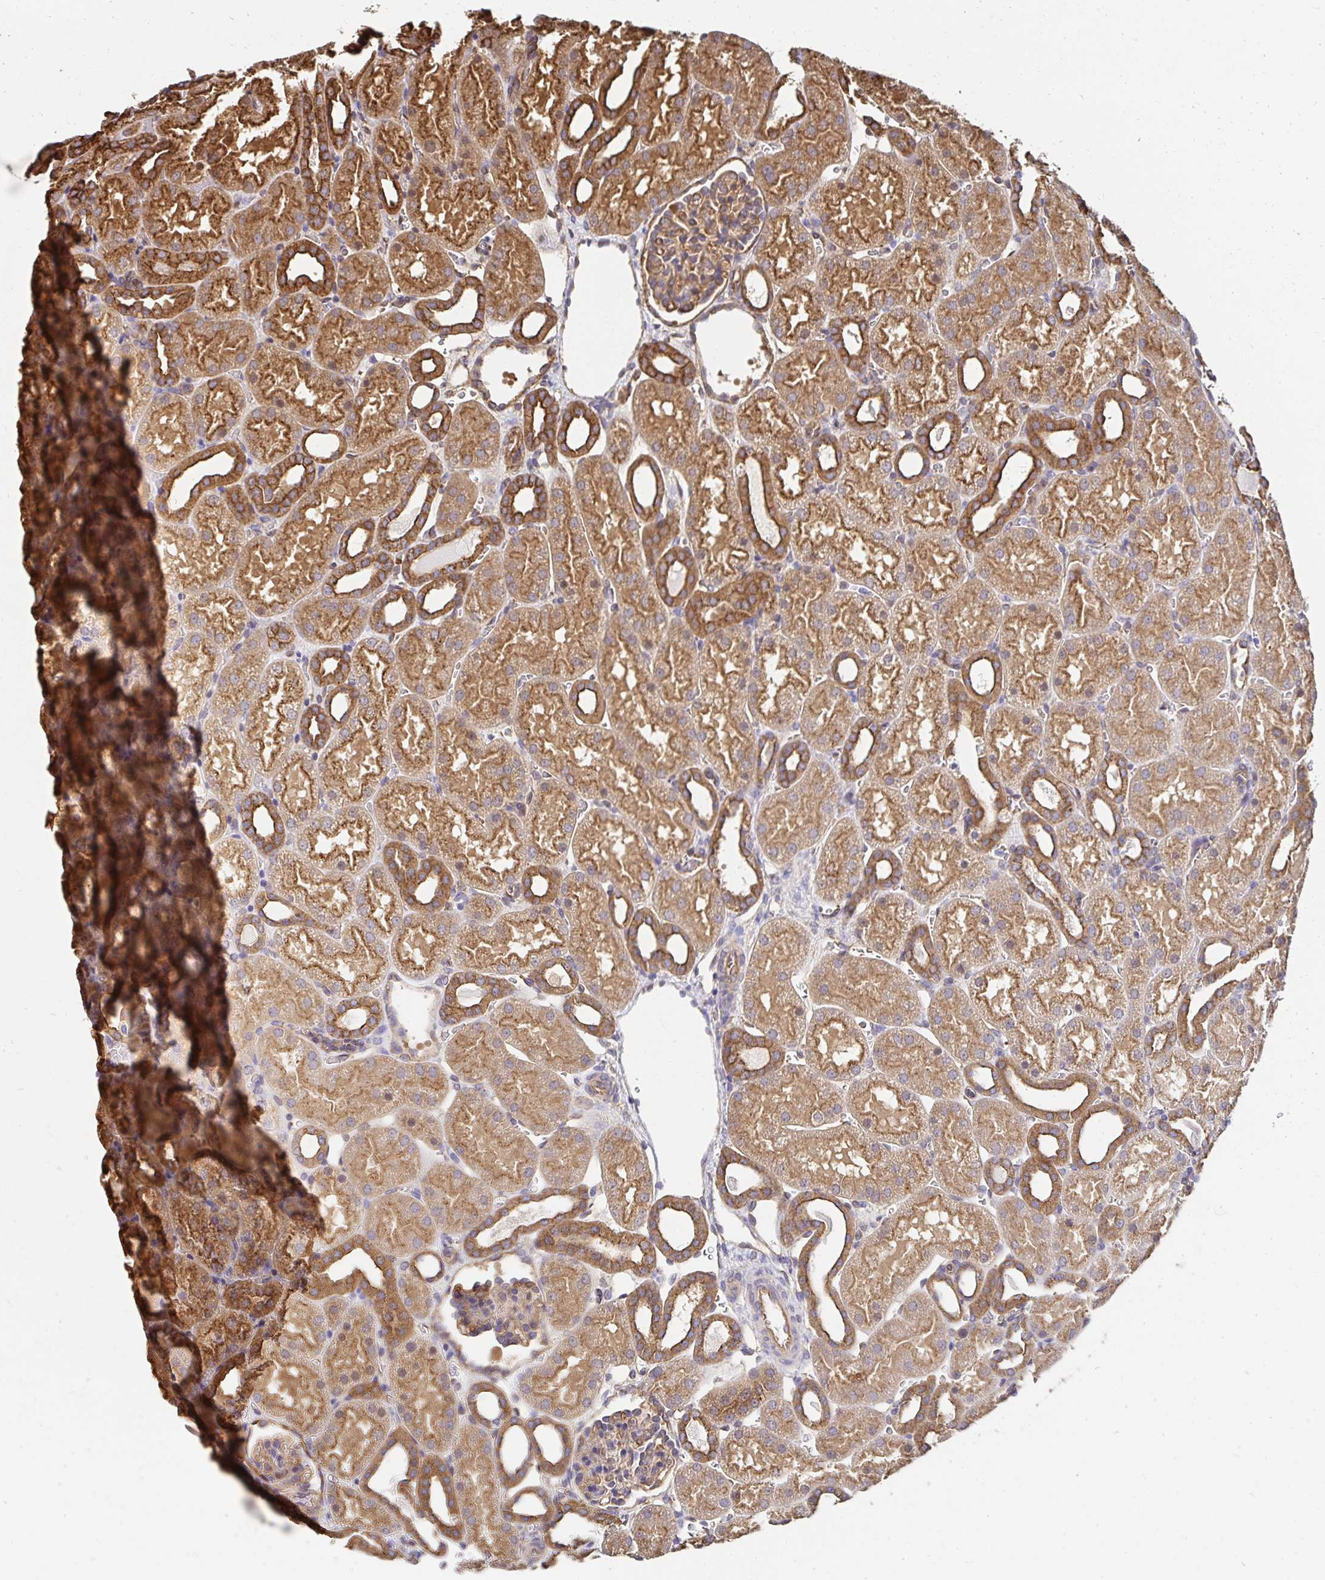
{"staining": {"intensity": "moderate", "quantity": "25%-75%", "location": "cytoplasmic/membranous"}, "tissue": "kidney", "cell_type": "Cells in glomeruli", "image_type": "normal", "snomed": [{"axis": "morphology", "description": "Normal tissue, NOS"}, {"axis": "topography", "description": "Kidney"}], "caption": "Kidney stained with a brown dye exhibits moderate cytoplasmic/membranous positive positivity in approximately 25%-75% of cells in glomeruli.", "gene": "CTTN", "patient": {"sex": "male", "age": 2}}